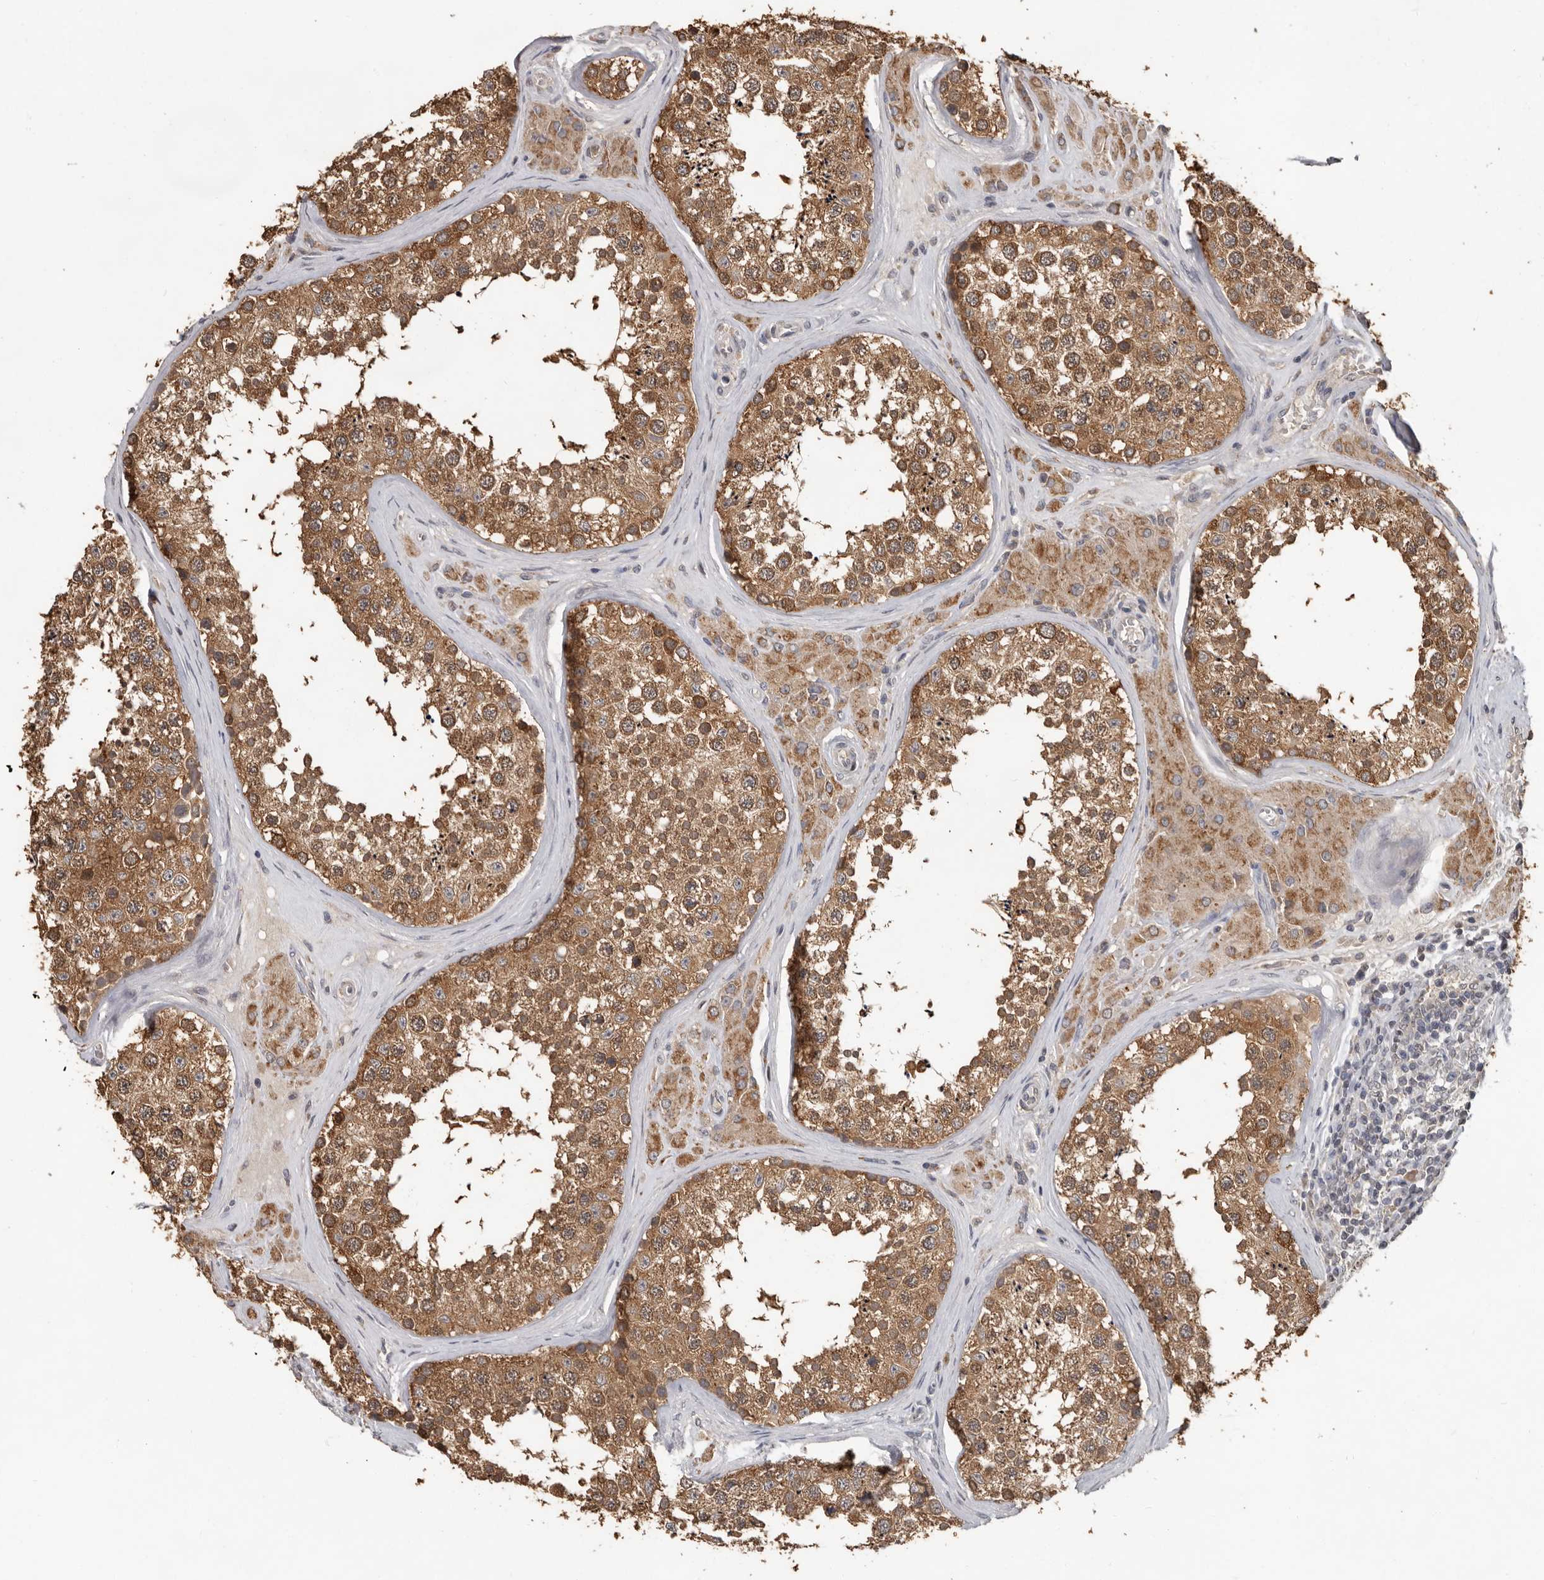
{"staining": {"intensity": "moderate", "quantity": ">75%", "location": "cytoplasmic/membranous"}, "tissue": "testis", "cell_type": "Cells in seminiferous ducts", "image_type": "normal", "snomed": [{"axis": "morphology", "description": "Normal tissue, NOS"}, {"axis": "topography", "description": "Testis"}], "caption": "An image of human testis stained for a protein displays moderate cytoplasmic/membranous brown staining in cells in seminiferous ducts. (DAB (3,3'-diaminobenzidine) = brown stain, brightfield microscopy at high magnification).", "gene": "MTF1", "patient": {"sex": "male", "age": 46}}